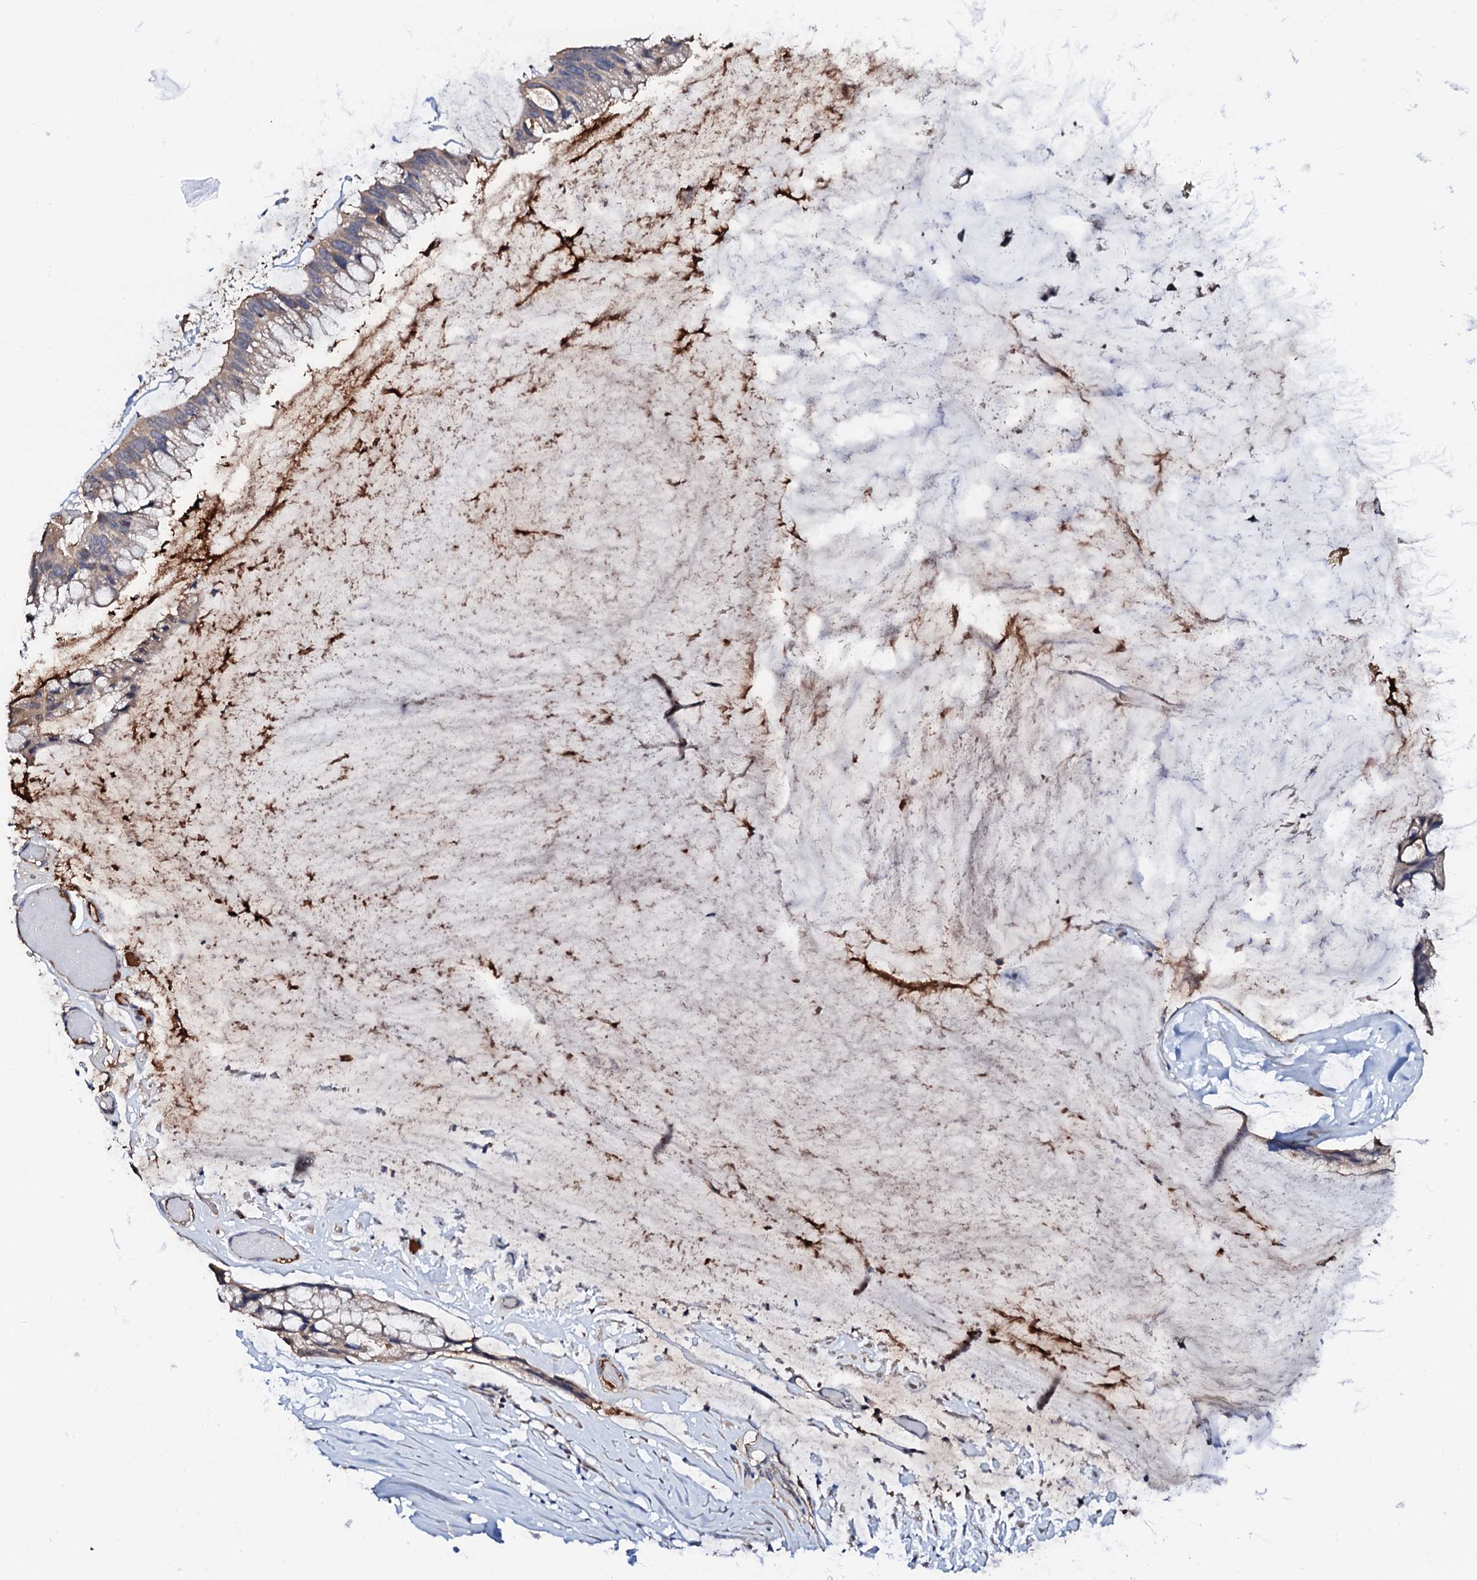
{"staining": {"intensity": "weak", "quantity": ">75%", "location": "cytoplasmic/membranous"}, "tissue": "ovarian cancer", "cell_type": "Tumor cells", "image_type": "cancer", "snomed": [{"axis": "morphology", "description": "Cystadenocarcinoma, mucinous, NOS"}, {"axis": "topography", "description": "Ovary"}], "caption": "This histopathology image demonstrates IHC staining of human ovarian cancer (mucinous cystadenocarcinoma), with low weak cytoplasmic/membranous positivity in about >75% of tumor cells.", "gene": "TCAF2", "patient": {"sex": "female", "age": 39}}